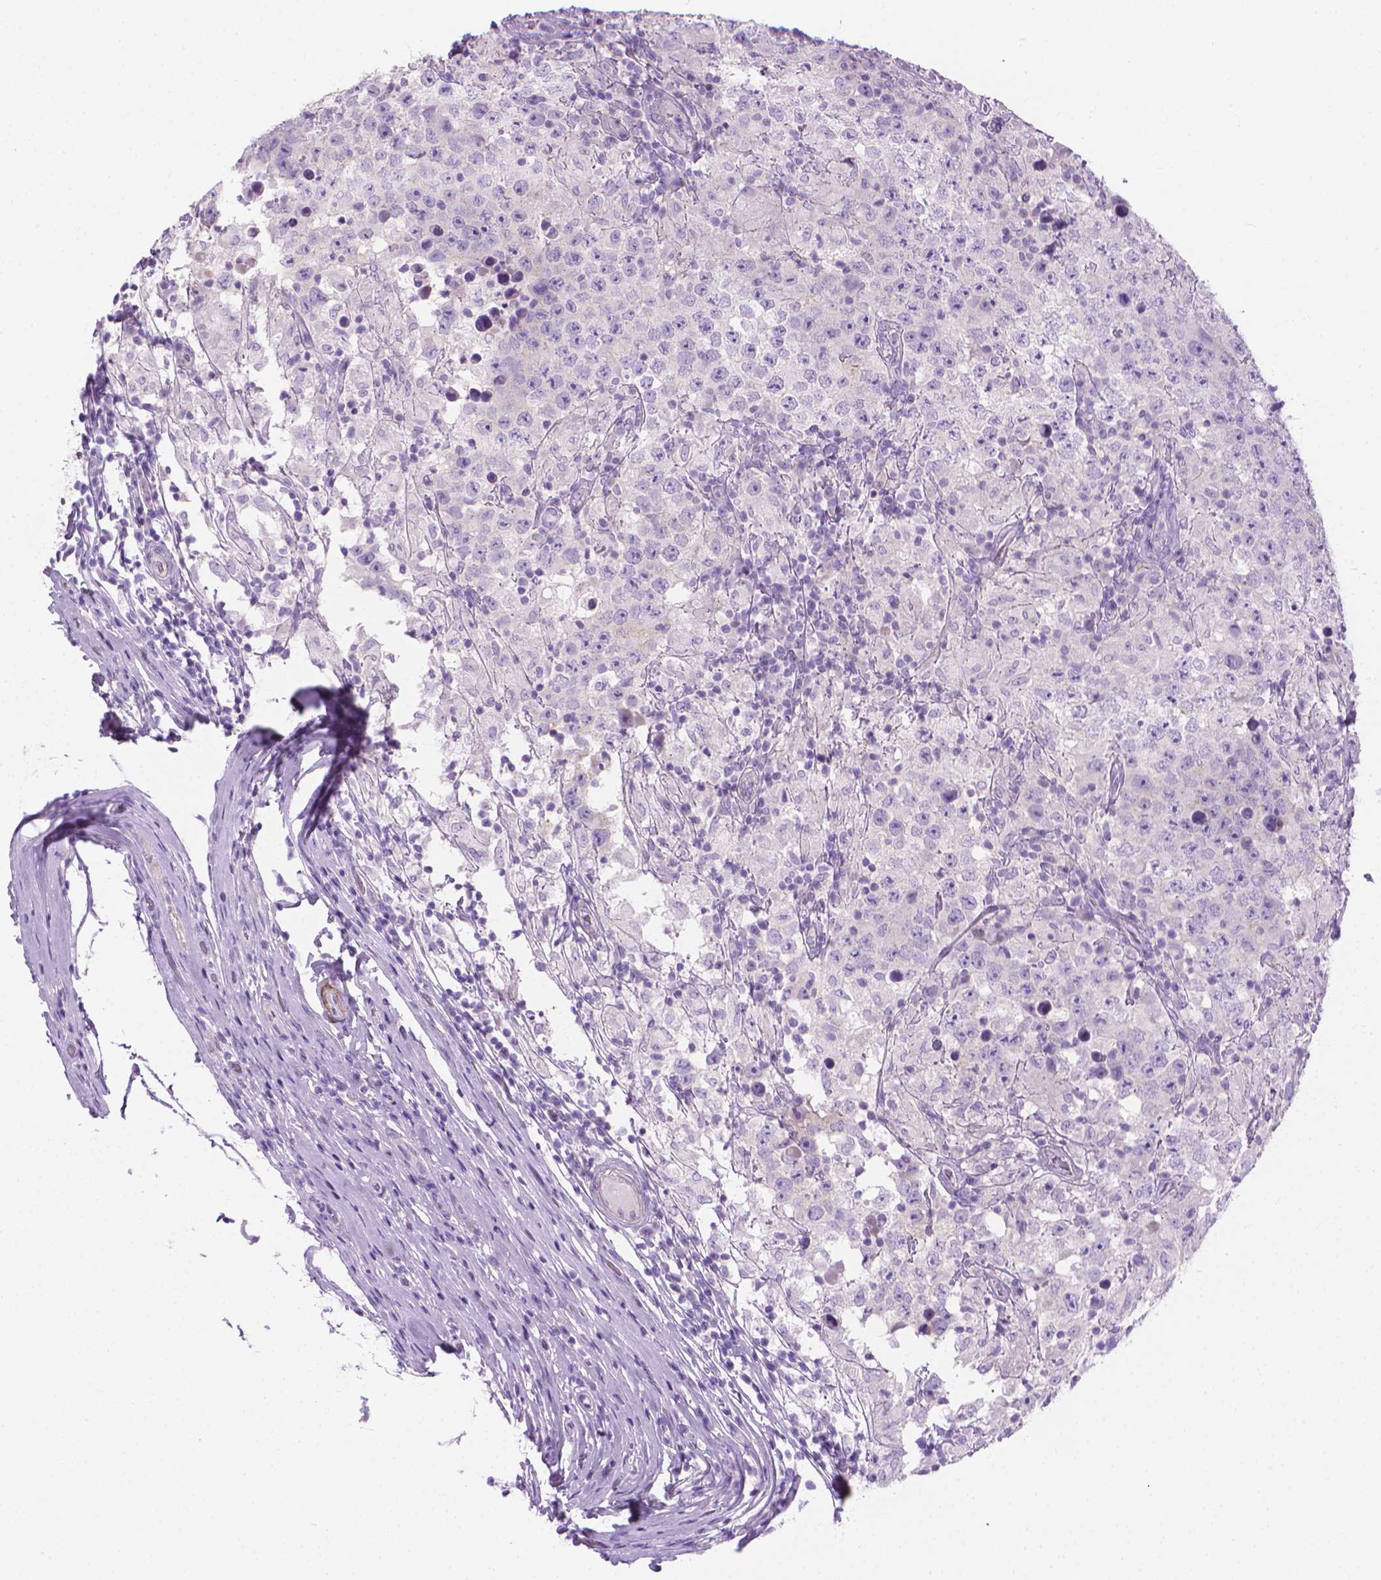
{"staining": {"intensity": "negative", "quantity": "none", "location": "none"}, "tissue": "testis cancer", "cell_type": "Tumor cells", "image_type": "cancer", "snomed": [{"axis": "morphology", "description": "Seminoma, NOS"}, {"axis": "morphology", "description": "Carcinoma, Embryonal, NOS"}, {"axis": "topography", "description": "Testis"}], "caption": "Immunohistochemistry photomicrograph of neoplastic tissue: human testis embryonal carcinoma stained with DAB displays no significant protein expression in tumor cells. (Immunohistochemistry (ihc), brightfield microscopy, high magnification).", "gene": "FASN", "patient": {"sex": "male", "age": 41}}